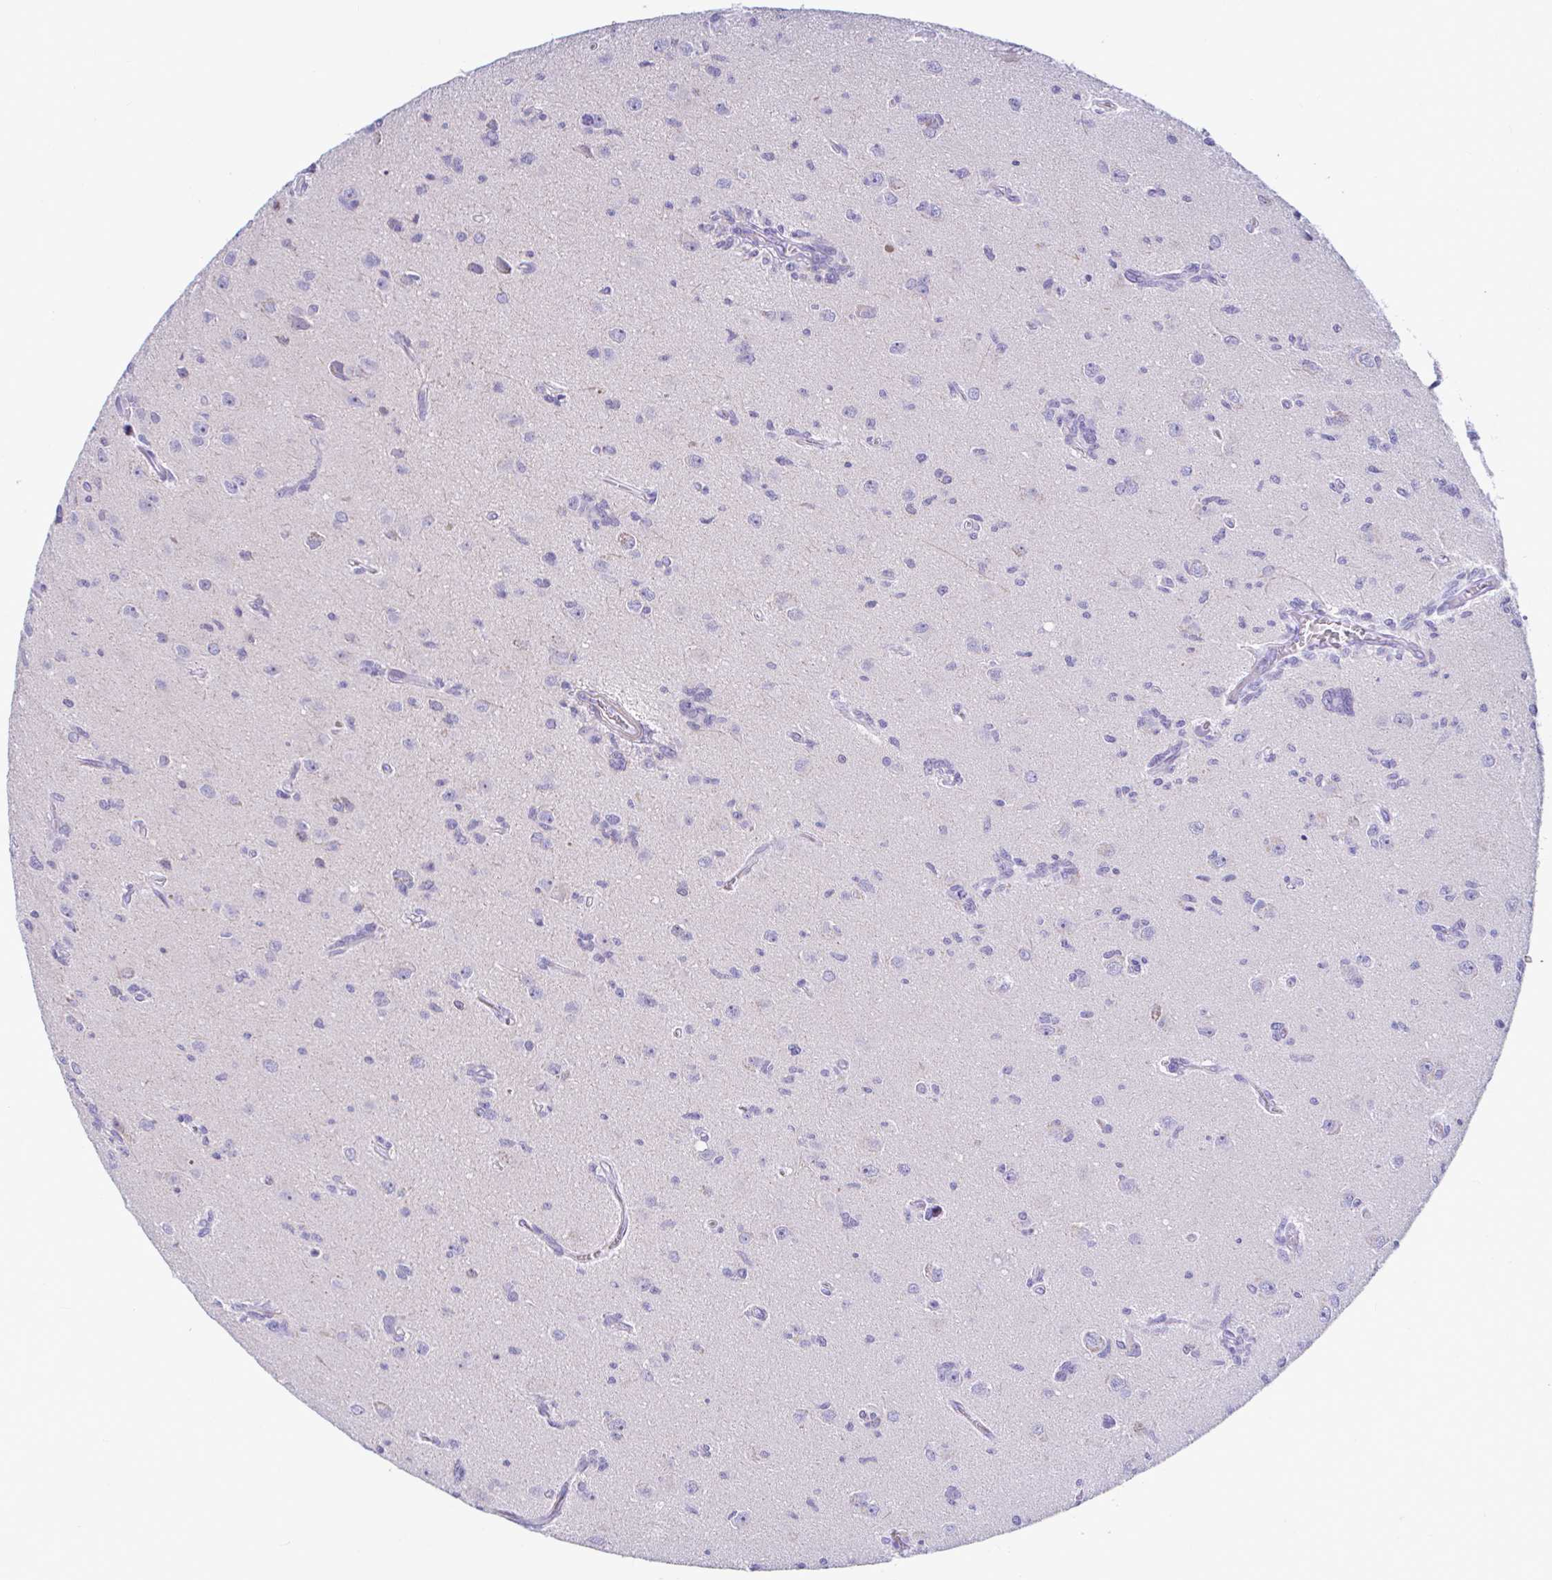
{"staining": {"intensity": "negative", "quantity": "none", "location": "none"}, "tissue": "glioma", "cell_type": "Tumor cells", "image_type": "cancer", "snomed": [{"axis": "morphology", "description": "Glioma, malignant, High grade"}, {"axis": "topography", "description": "Brain"}], "caption": "Malignant glioma (high-grade) was stained to show a protein in brown. There is no significant expression in tumor cells.", "gene": "NBPF3", "patient": {"sex": "male", "age": 67}}